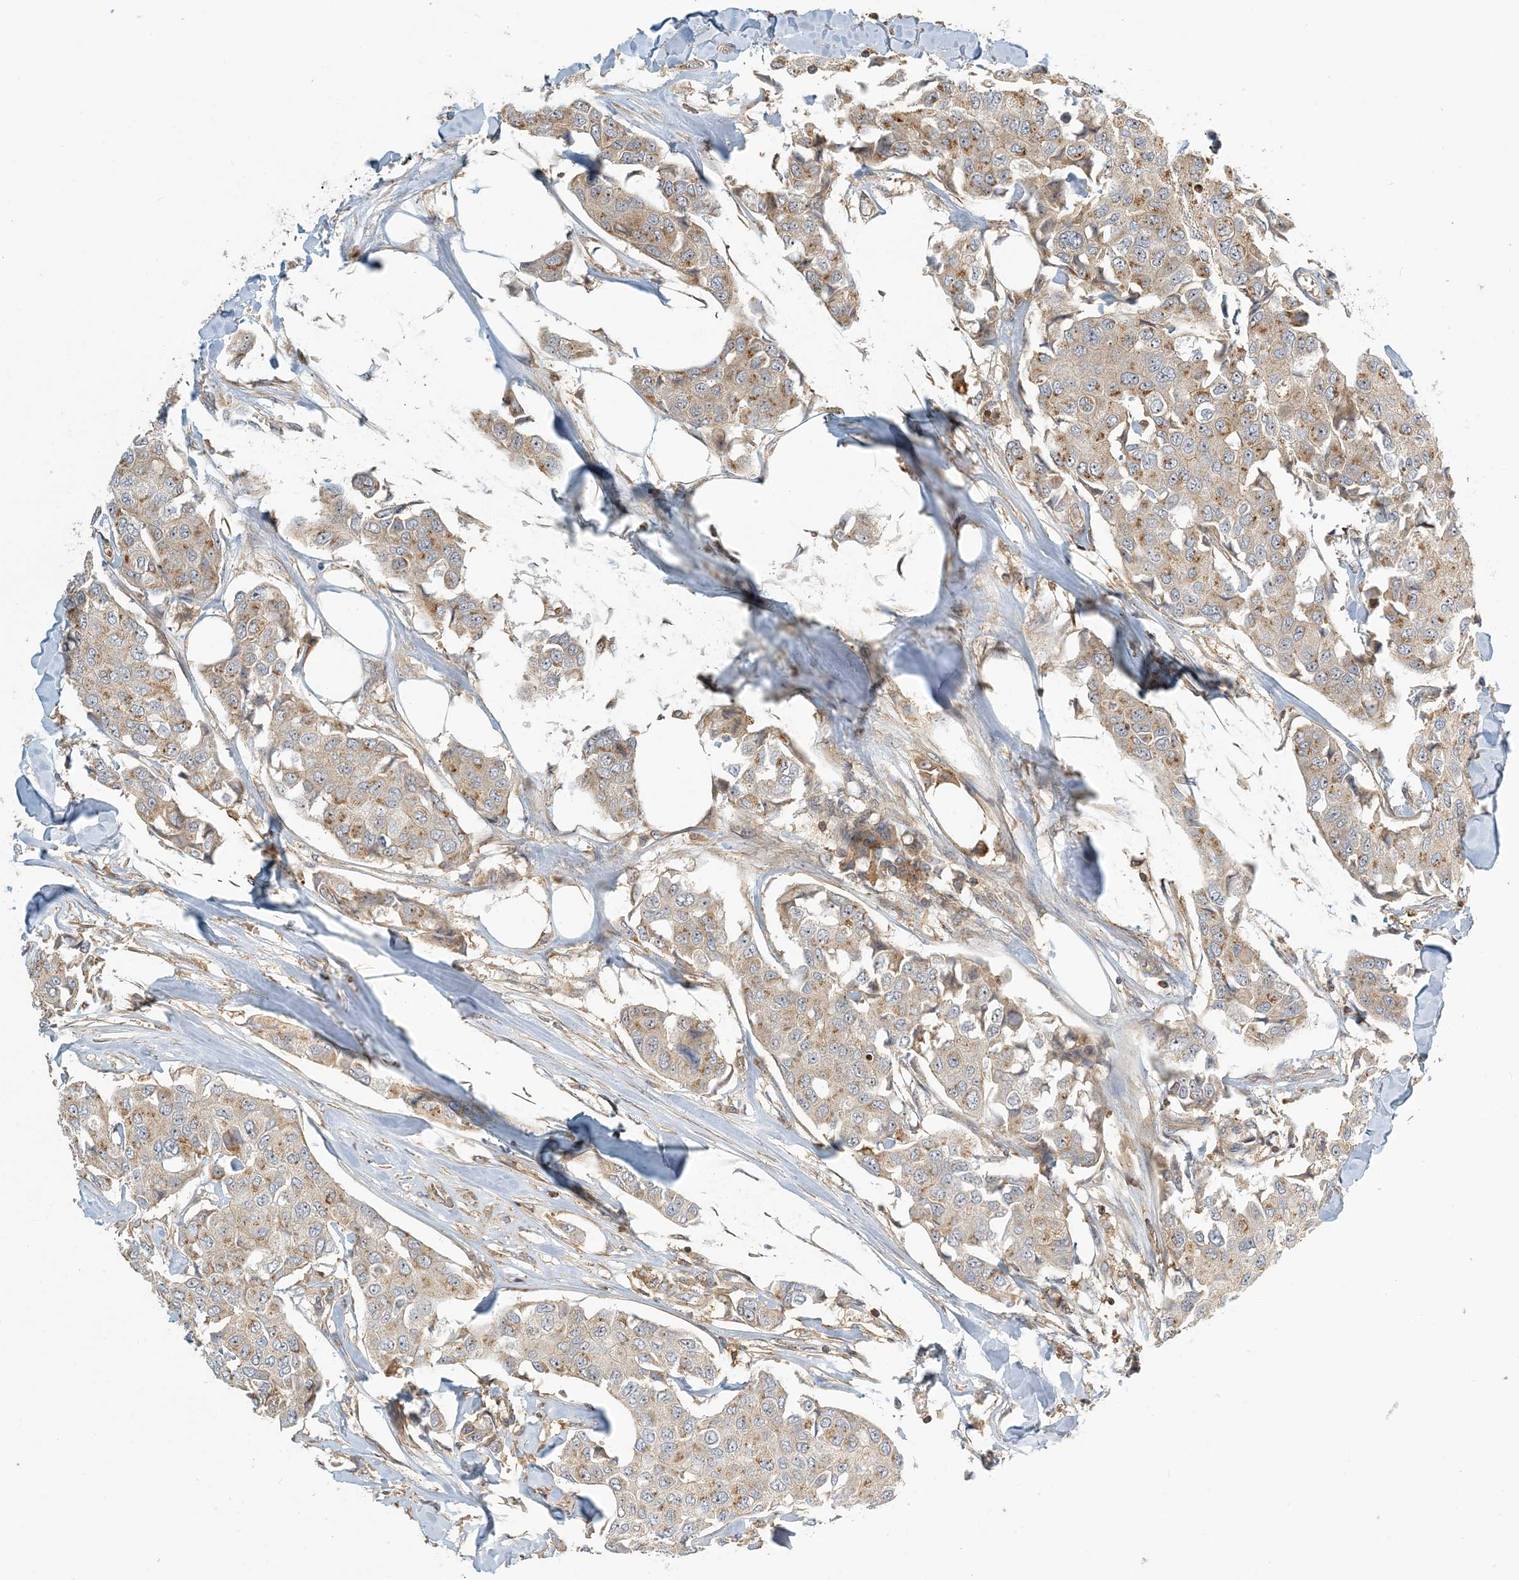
{"staining": {"intensity": "moderate", "quantity": "25%-75%", "location": "cytoplasmic/membranous"}, "tissue": "breast cancer", "cell_type": "Tumor cells", "image_type": "cancer", "snomed": [{"axis": "morphology", "description": "Duct carcinoma"}, {"axis": "topography", "description": "Breast"}], "caption": "Infiltrating ductal carcinoma (breast) stained with a brown dye displays moderate cytoplasmic/membranous positive expression in approximately 25%-75% of tumor cells.", "gene": "COLEC11", "patient": {"sex": "female", "age": 80}}